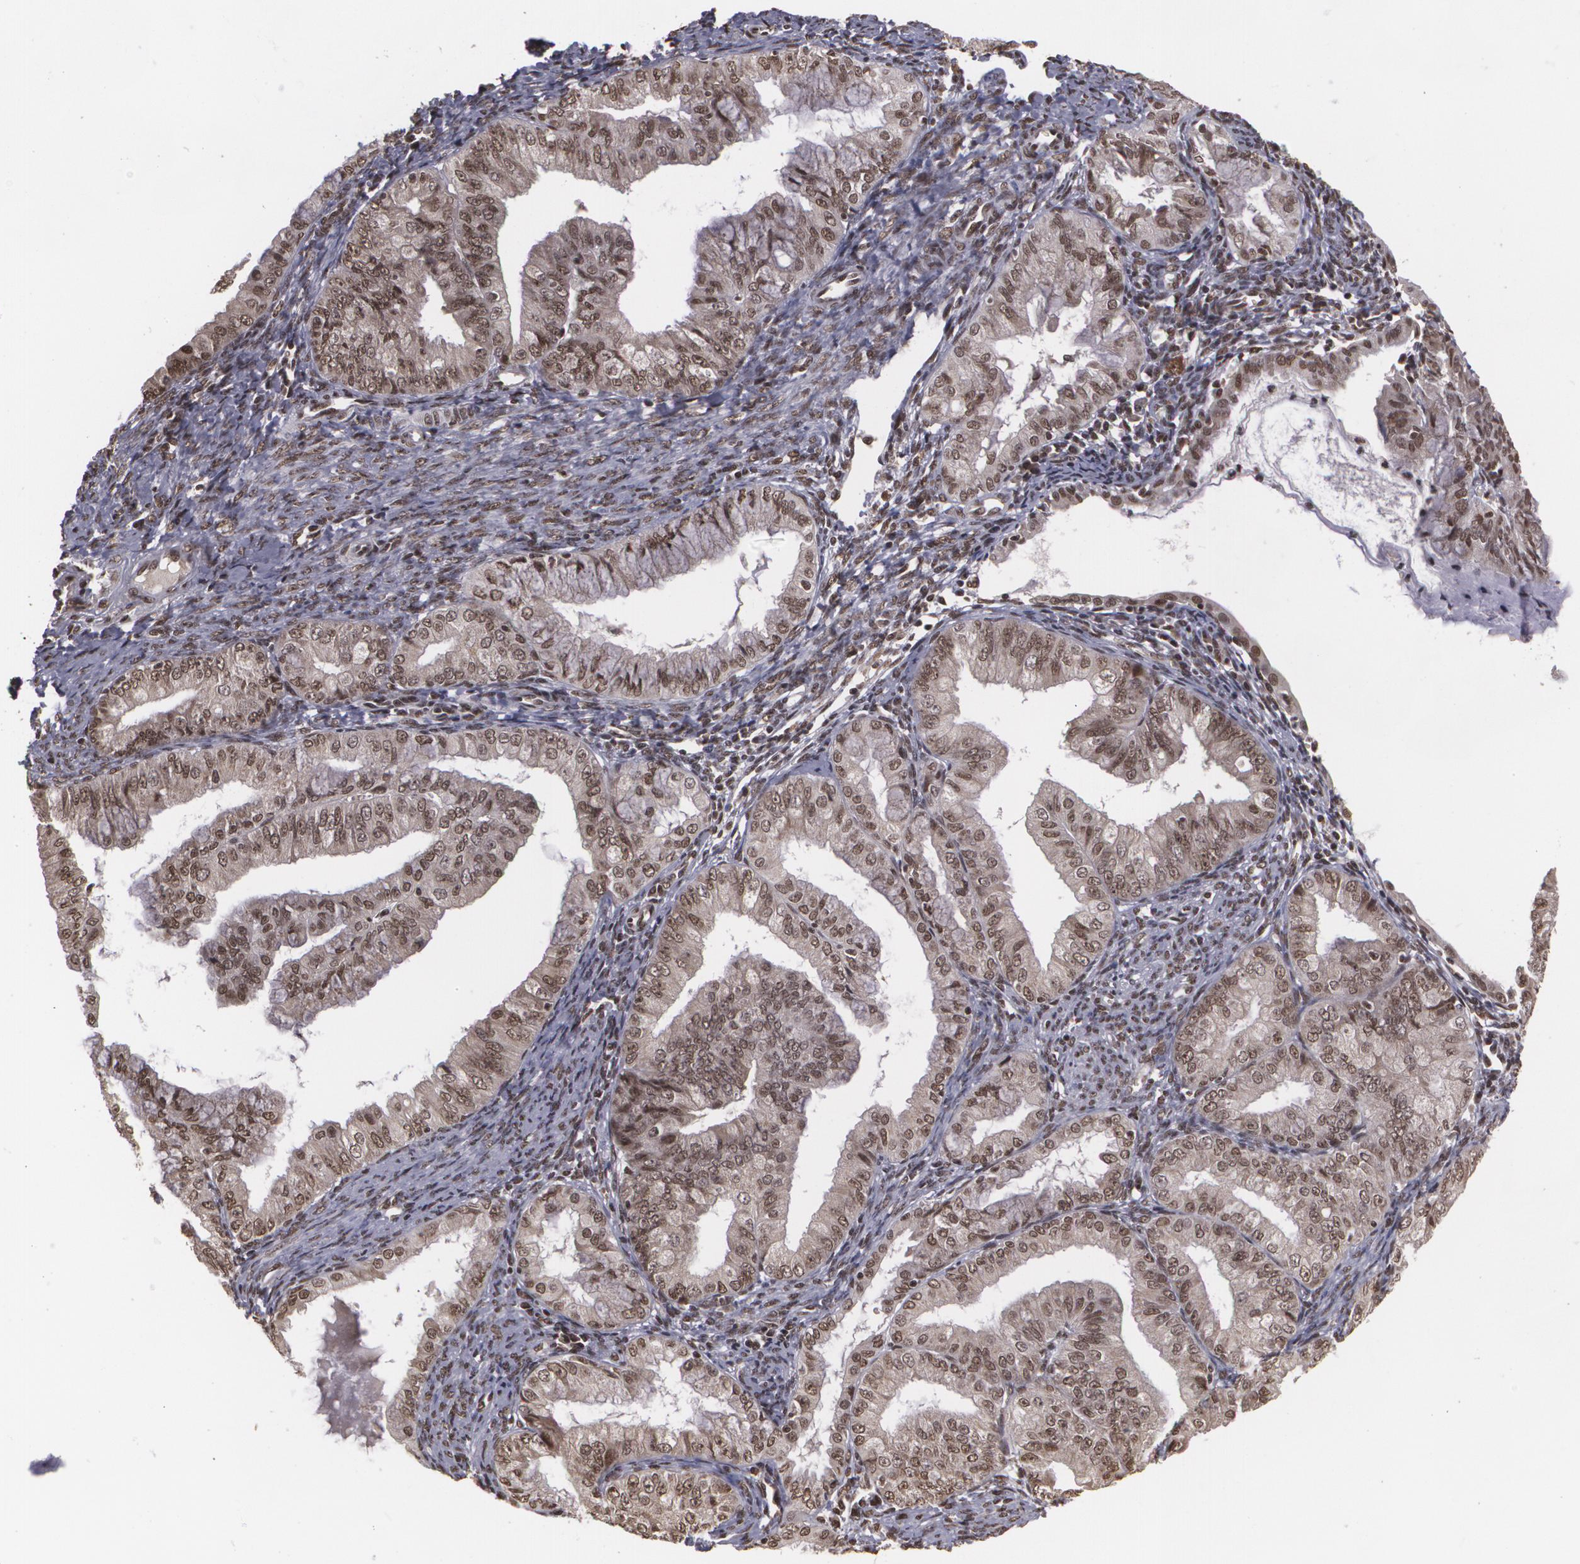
{"staining": {"intensity": "strong", "quantity": ">75%", "location": "cytoplasmic/membranous,nuclear"}, "tissue": "endometrial cancer", "cell_type": "Tumor cells", "image_type": "cancer", "snomed": [{"axis": "morphology", "description": "Adenocarcinoma, NOS"}, {"axis": "topography", "description": "Endometrium"}], "caption": "Immunohistochemical staining of endometrial adenocarcinoma exhibits high levels of strong cytoplasmic/membranous and nuclear protein positivity in about >75% of tumor cells.", "gene": "RXRB", "patient": {"sex": "female", "age": 76}}